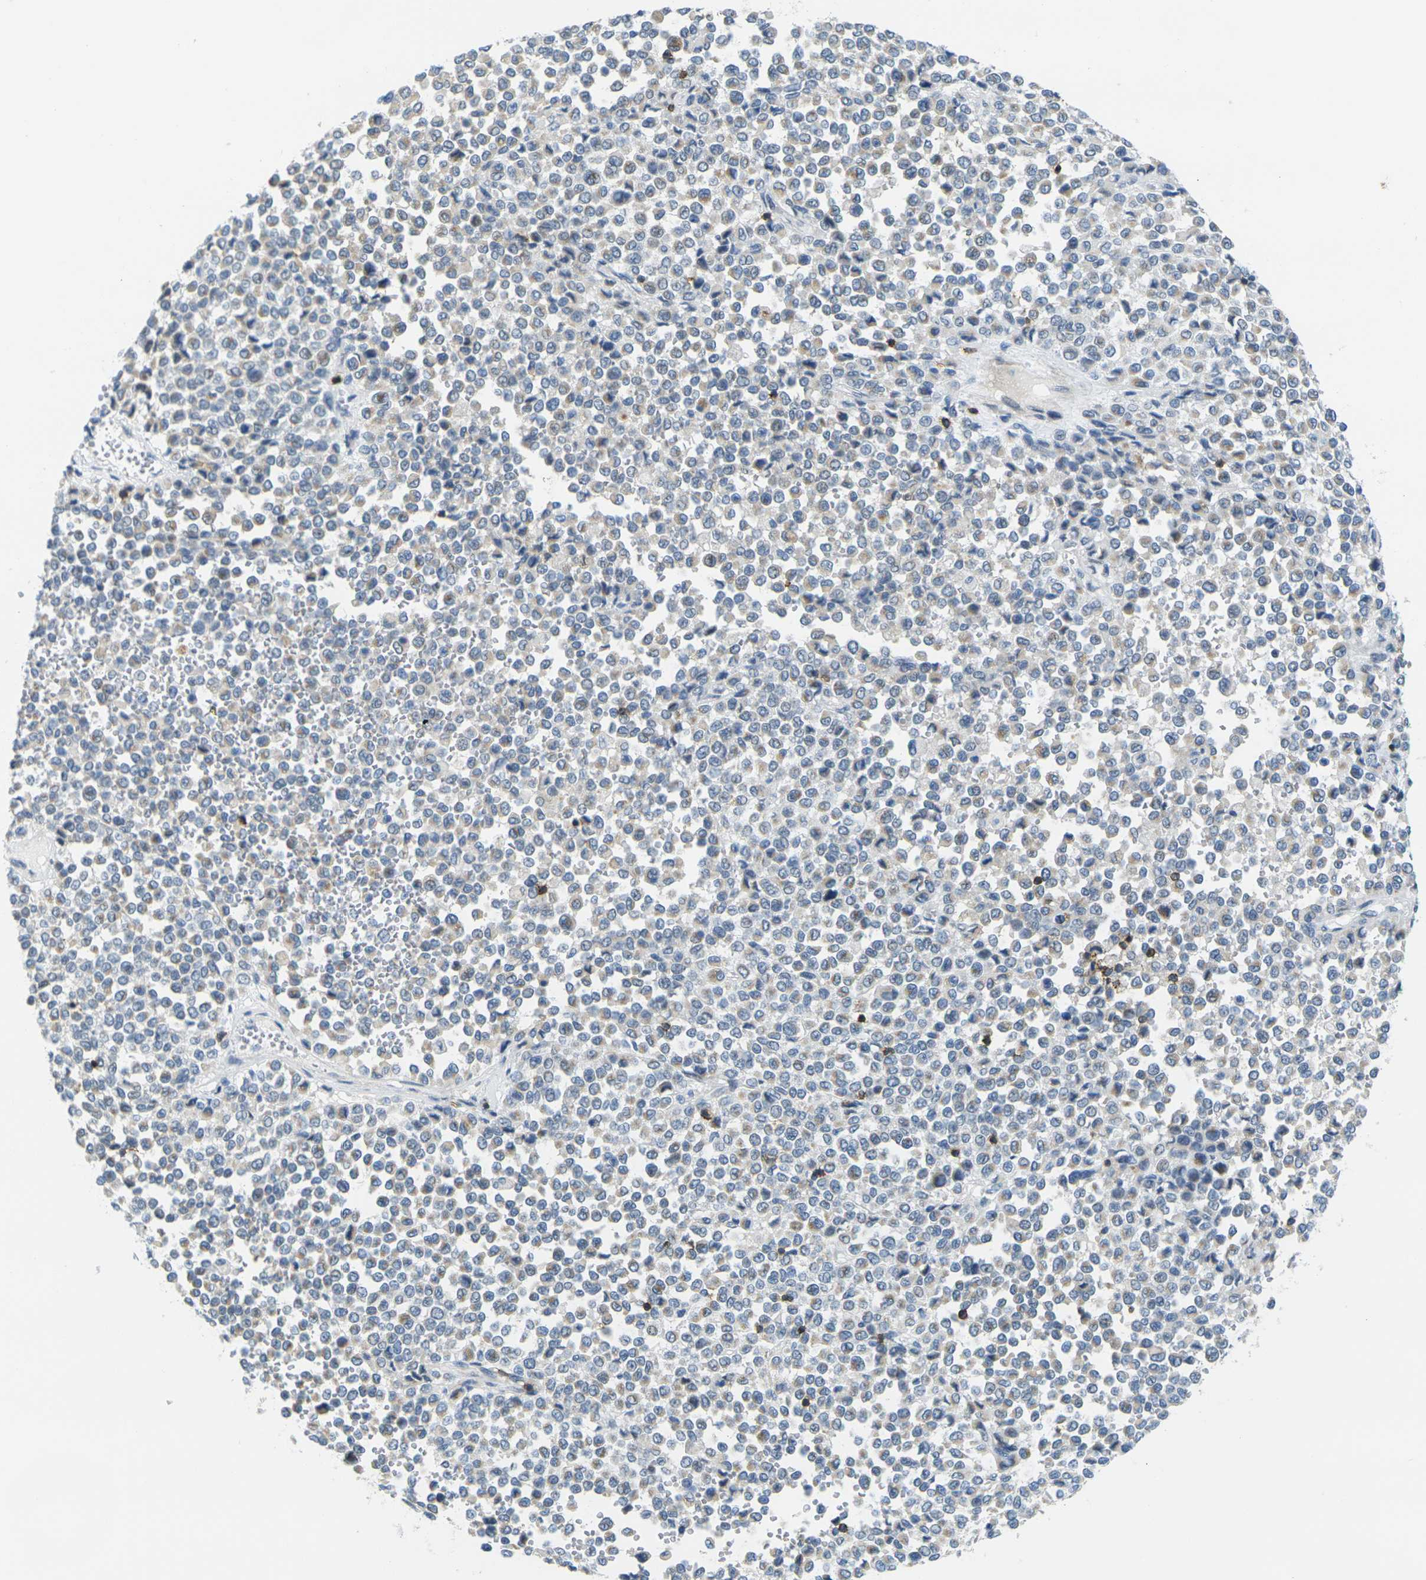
{"staining": {"intensity": "weak", "quantity": "<25%", "location": "cytoplasmic/membranous"}, "tissue": "melanoma", "cell_type": "Tumor cells", "image_type": "cancer", "snomed": [{"axis": "morphology", "description": "Malignant melanoma, Metastatic site"}, {"axis": "topography", "description": "Pancreas"}], "caption": "There is no significant staining in tumor cells of melanoma.", "gene": "CD3D", "patient": {"sex": "female", "age": 30}}